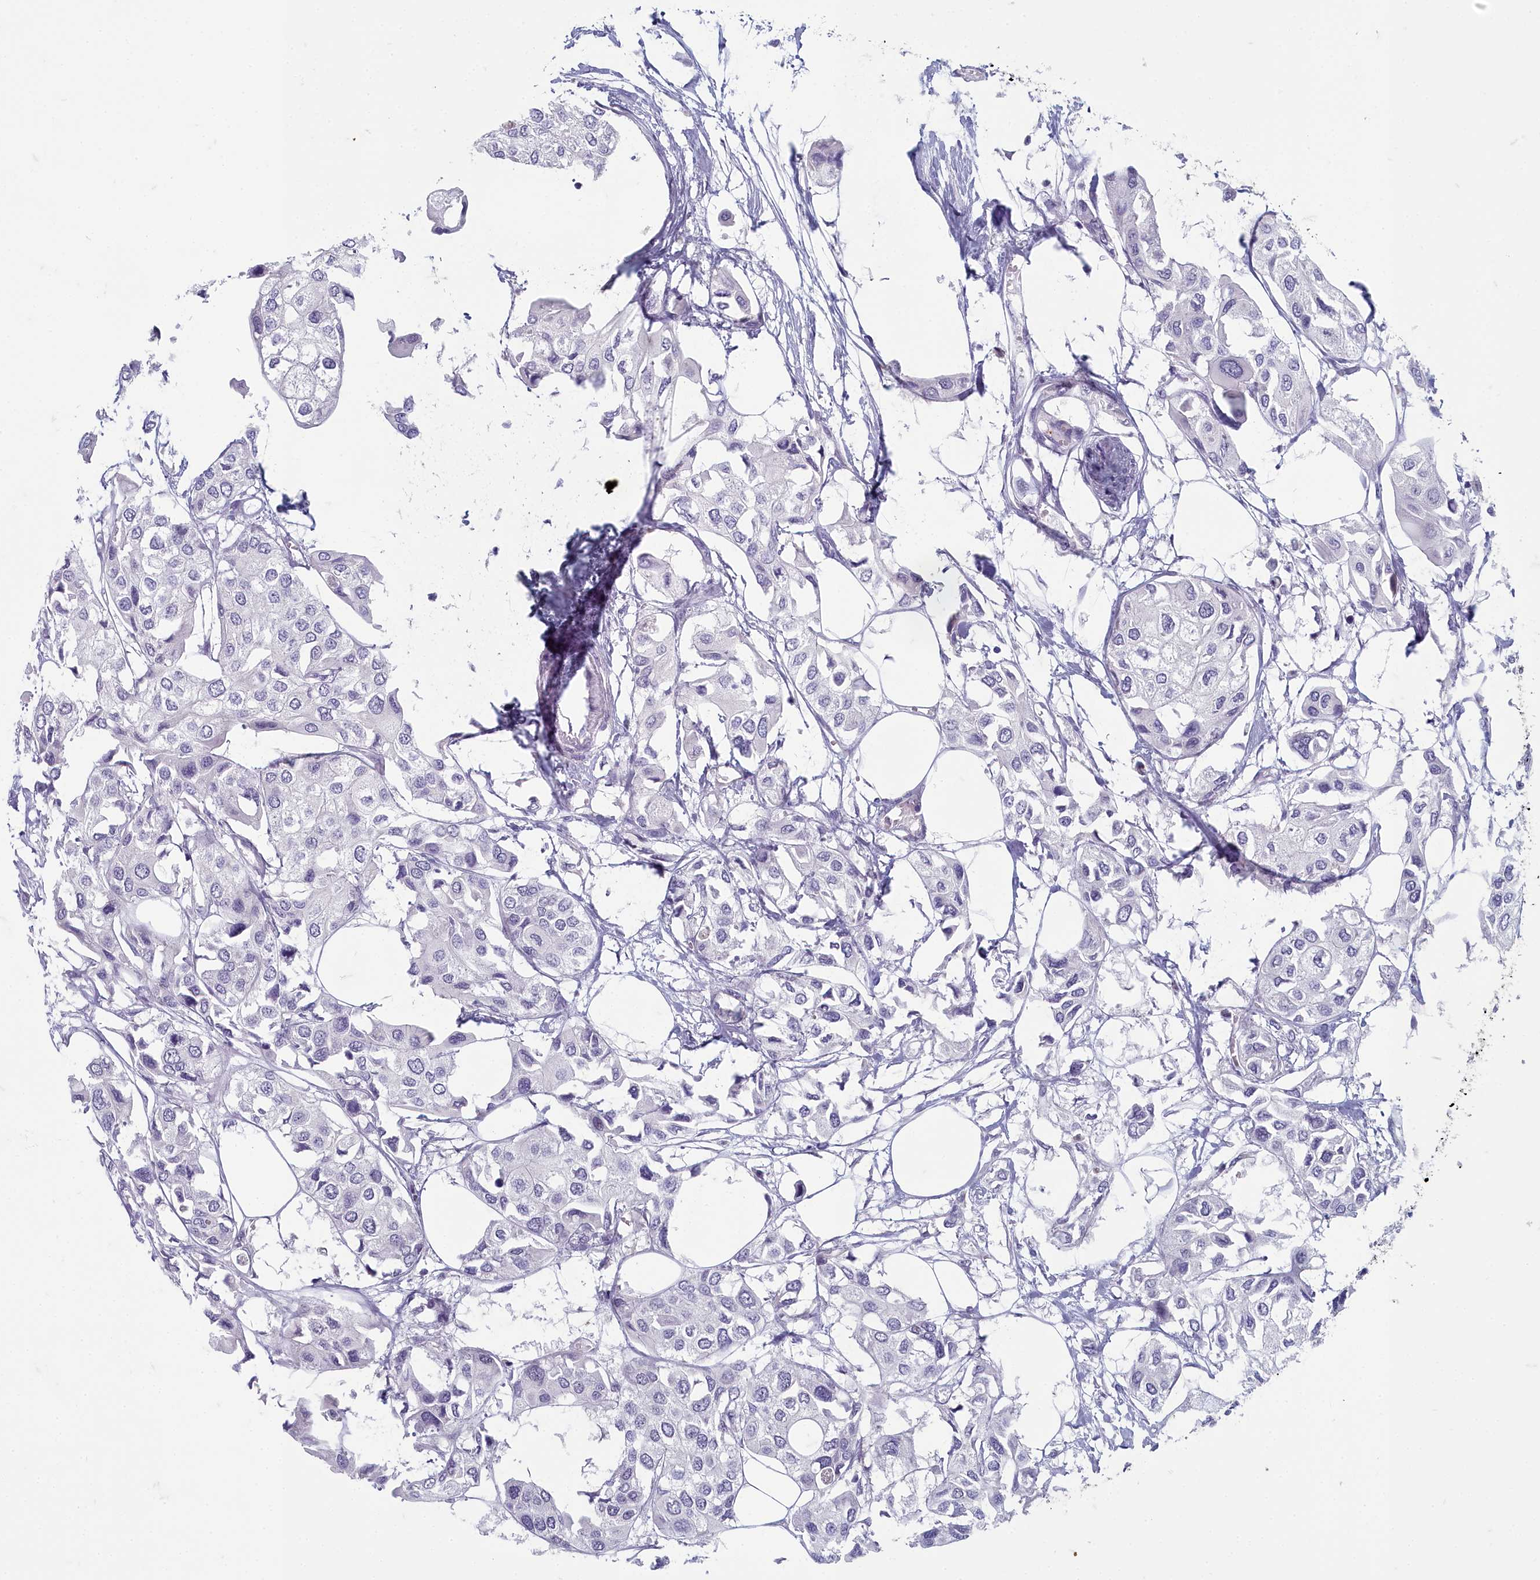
{"staining": {"intensity": "negative", "quantity": "none", "location": "none"}, "tissue": "urothelial cancer", "cell_type": "Tumor cells", "image_type": "cancer", "snomed": [{"axis": "morphology", "description": "Urothelial carcinoma, High grade"}, {"axis": "topography", "description": "Urinary bladder"}], "caption": "Tumor cells are negative for brown protein staining in urothelial cancer.", "gene": "INSYN2A", "patient": {"sex": "male", "age": 64}}